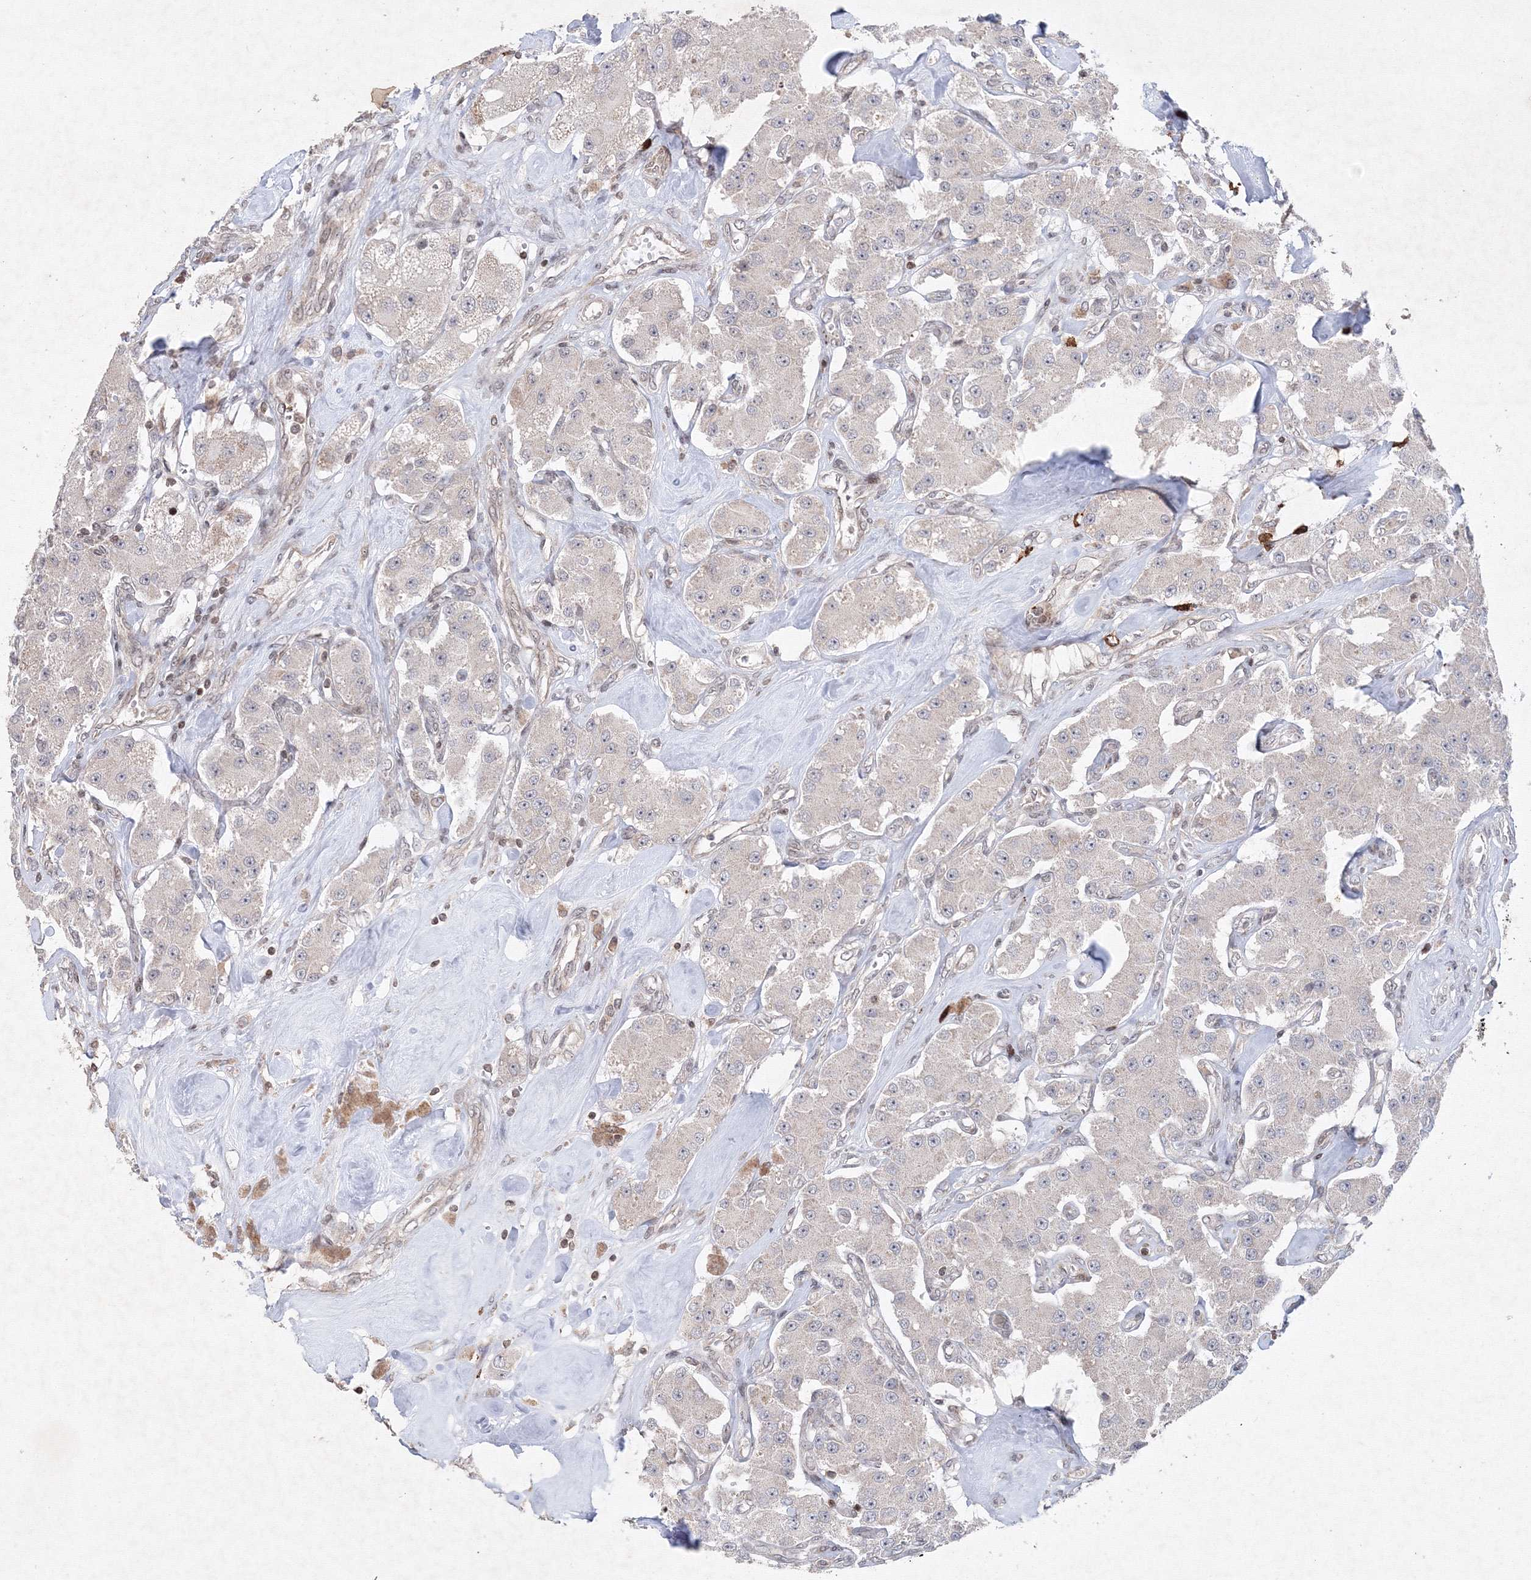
{"staining": {"intensity": "negative", "quantity": "none", "location": "none"}, "tissue": "carcinoid", "cell_type": "Tumor cells", "image_type": "cancer", "snomed": [{"axis": "morphology", "description": "Carcinoid, malignant, NOS"}, {"axis": "topography", "description": "Pancreas"}], "caption": "Immunohistochemistry micrograph of neoplastic tissue: malignant carcinoid stained with DAB demonstrates no significant protein expression in tumor cells. (Immunohistochemistry (ihc), brightfield microscopy, high magnification).", "gene": "MKRN2", "patient": {"sex": "male", "age": 41}}